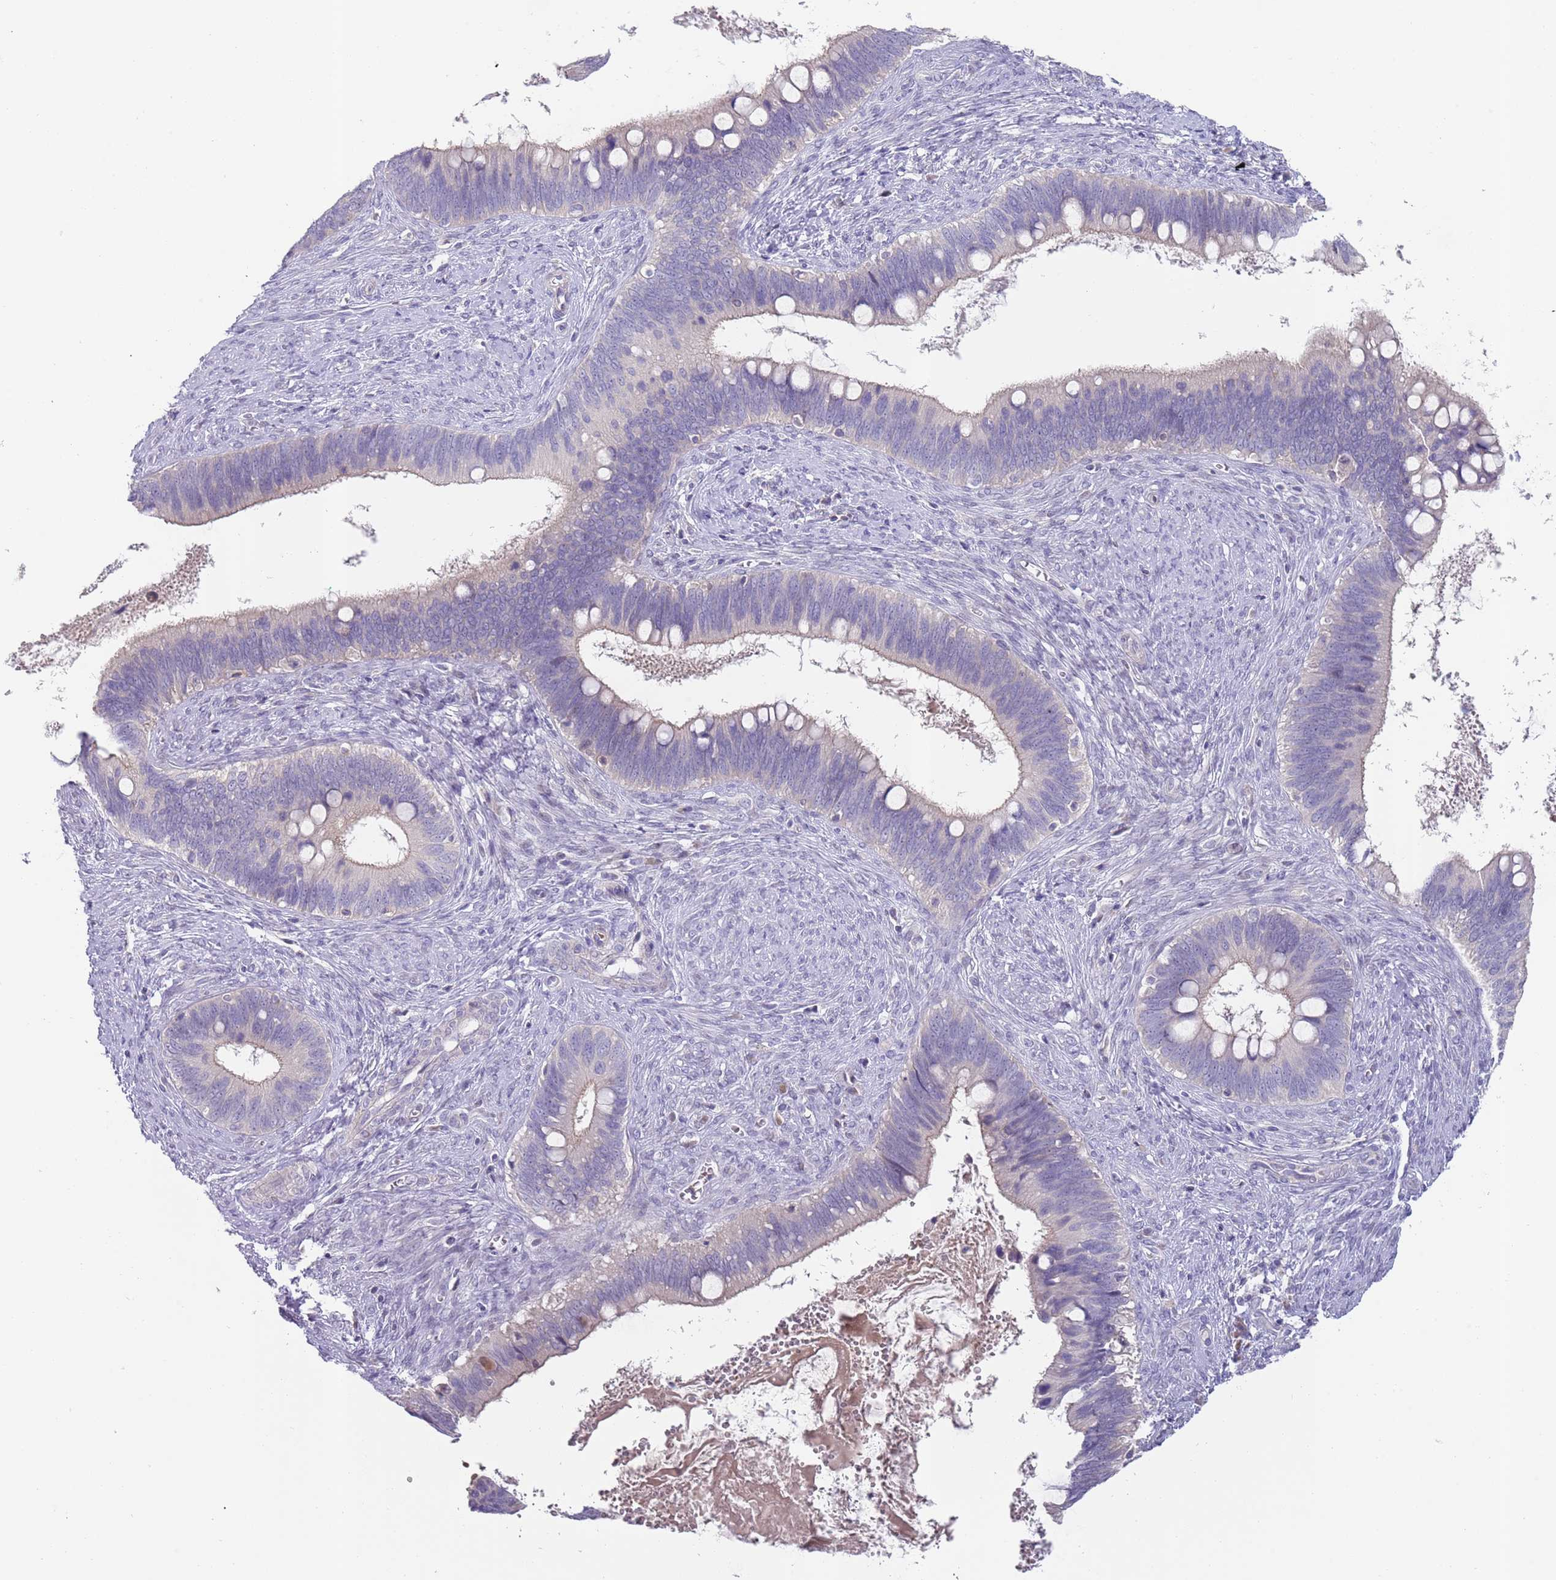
{"staining": {"intensity": "weak", "quantity": "<25%", "location": "cytoplasmic/membranous"}, "tissue": "cervical cancer", "cell_type": "Tumor cells", "image_type": "cancer", "snomed": [{"axis": "morphology", "description": "Adenocarcinoma, NOS"}, {"axis": "topography", "description": "Cervix"}], "caption": "Immunohistochemical staining of human cervical cancer (adenocarcinoma) shows no significant positivity in tumor cells.", "gene": "PRAC1", "patient": {"sex": "female", "age": 42}}